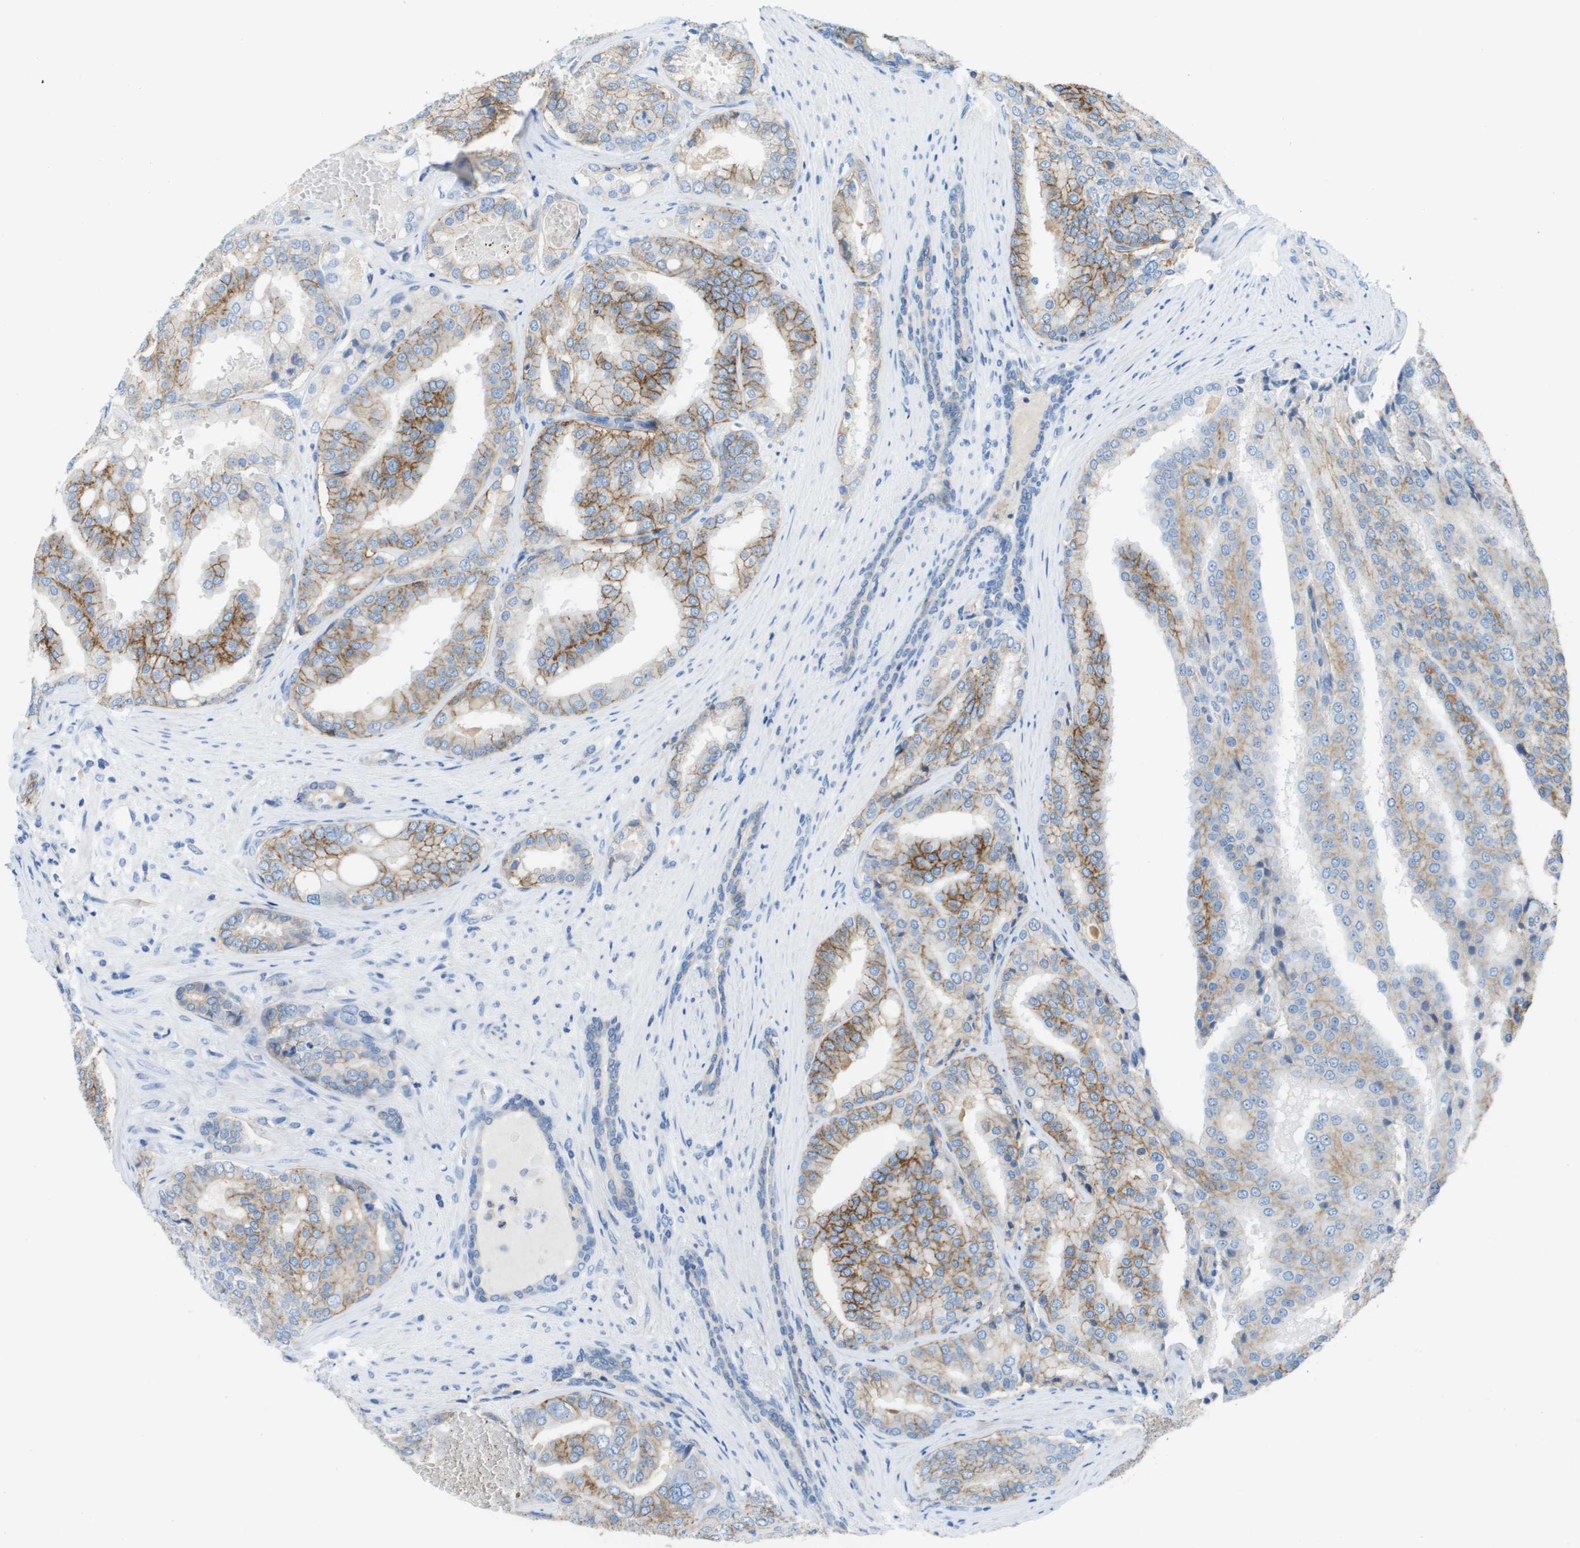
{"staining": {"intensity": "moderate", "quantity": "25%-75%", "location": "cytoplasmic/membranous"}, "tissue": "prostate cancer", "cell_type": "Tumor cells", "image_type": "cancer", "snomed": [{"axis": "morphology", "description": "Adenocarcinoma, High grade"}, {"axis": "topography", "description": "Prostate"}], "caption": "This histopathology image exhibits IHC staining of prostate cancer (high-grade adenocarcinoma), with medium moderate cytoplasmic/membranous expression in about 25%-75% of tumor cells.", "gene": "CD46", "patient": {"sex": "male", "age": 50}}